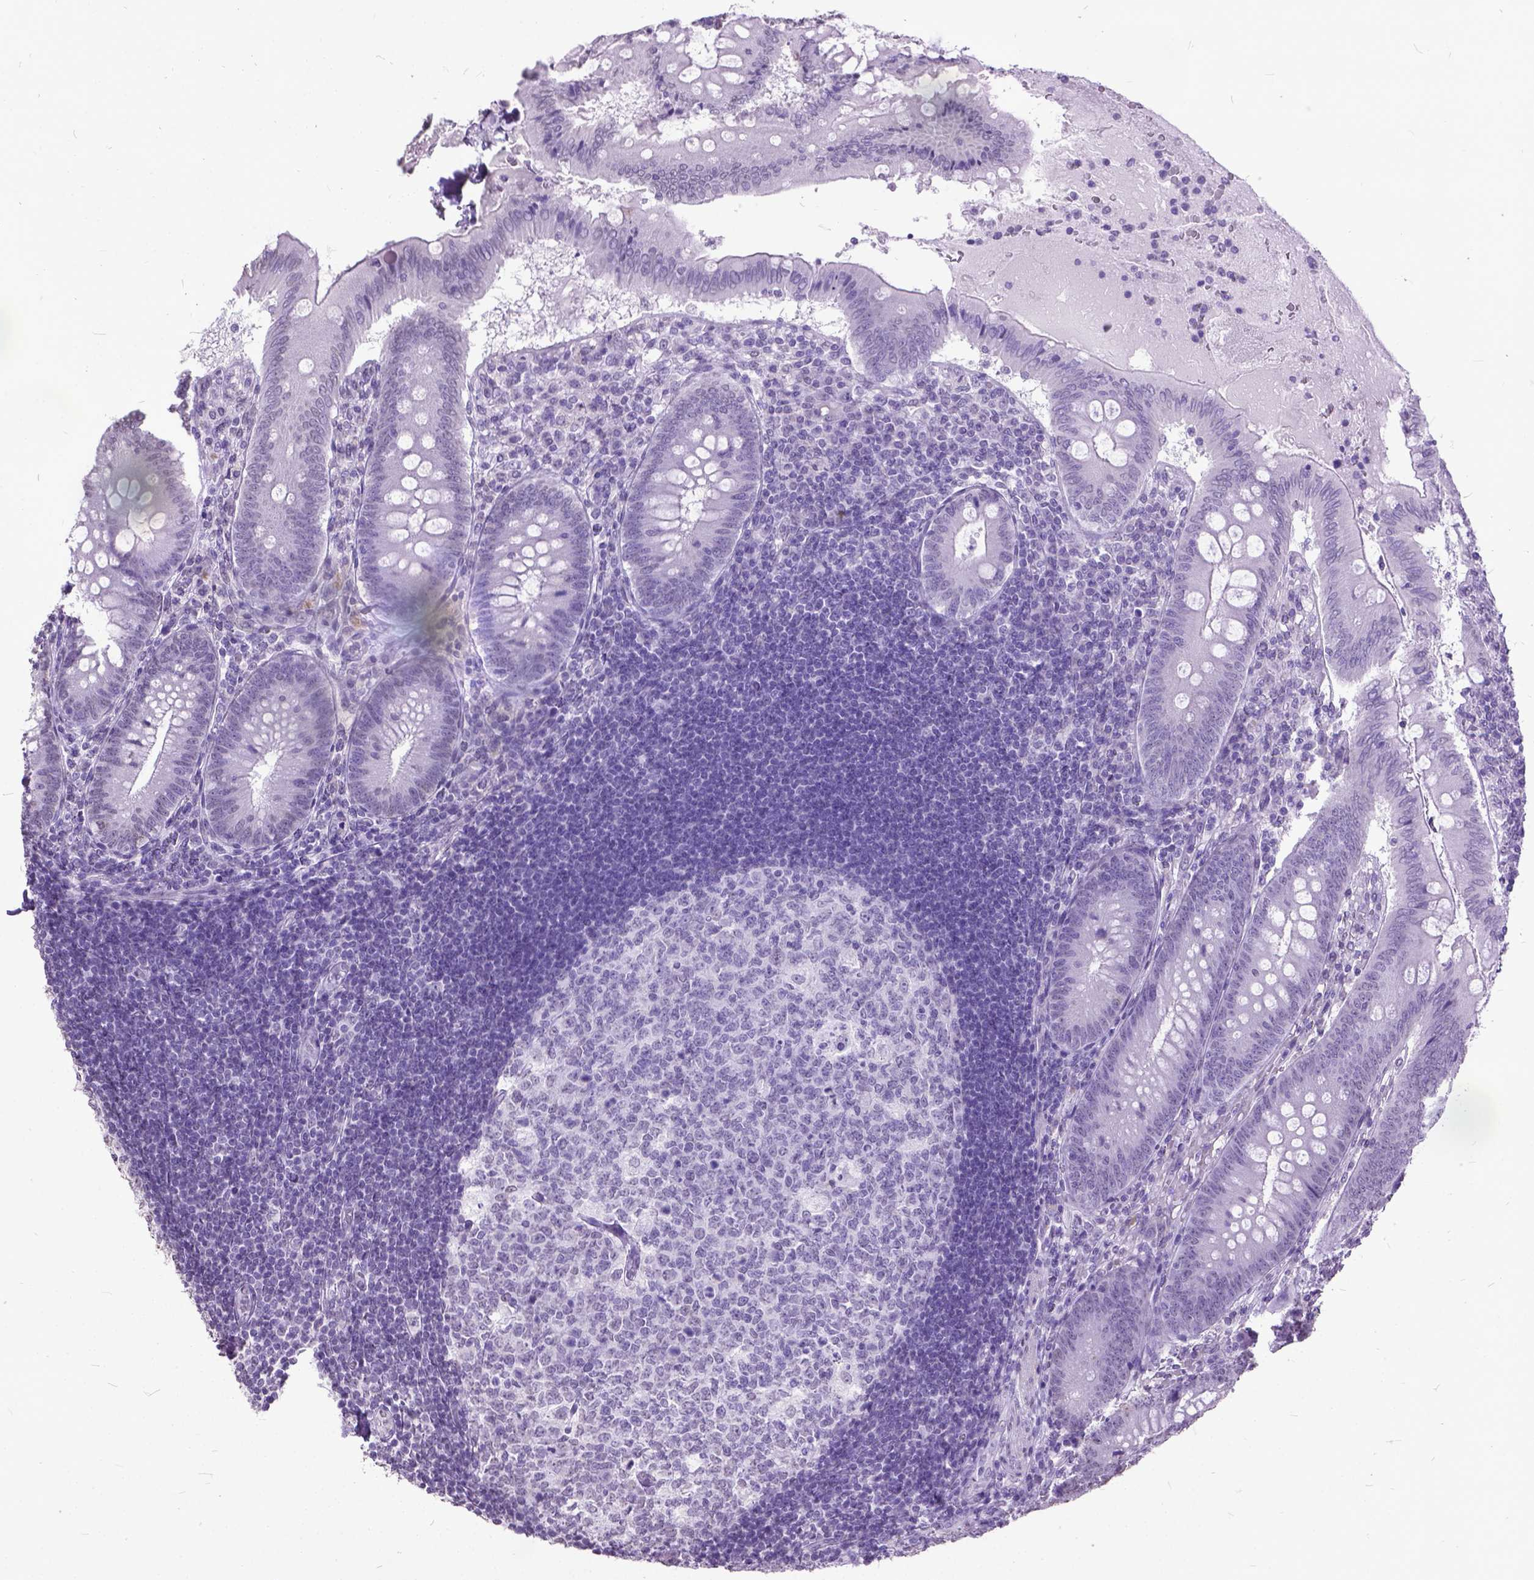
{"staining": {"intensity": "negative", "quantity": "none", "location": "none"}, "tissue": "appendix", "cell_type": "Glandular cells", "image_type": "normal", "snomed": [{"axis": "morphology", "description": "Normal tissue, NOS"}, {"axis": "morphology", "description": "Inflammation, NOS"}, {"axis": "topography", "description": "Appendix"}], "caption": "This is an immunohistochemistry (IHC) photomicrograph of normal appendix. There is no staining in glandular cells.", "gene": "MARCHF10", "patient": {"sex": "male", "age": 16}}